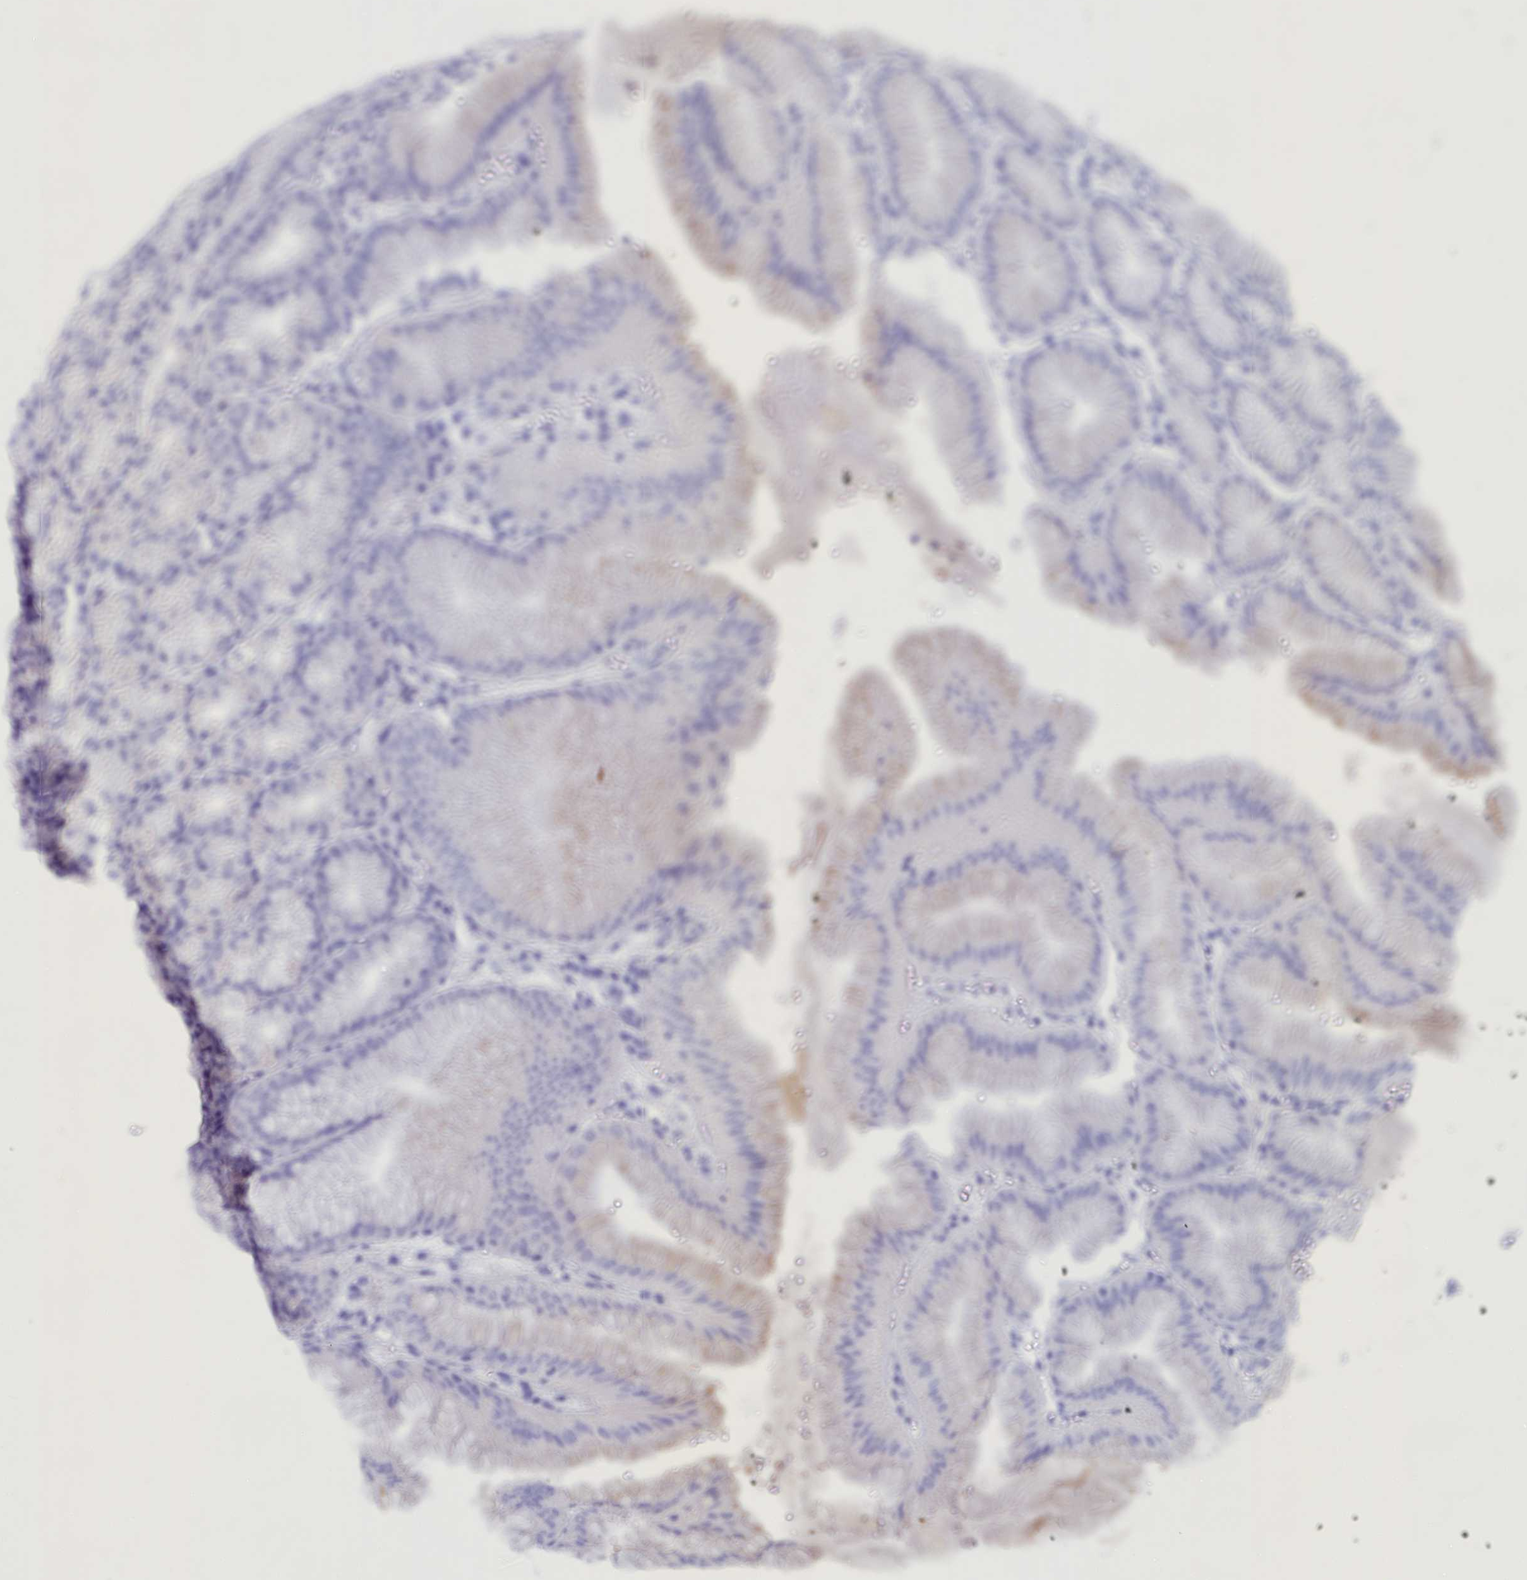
{"staining": {"intensity": "negative", "quantity": "none", "location": "none"}, "tissue": "stomach", "cell_type": "Glandular cells", "image_type": "normal", "snomed": [{"axis": "morphology", "description": "Normal tissue, NOS"}, {"axis": "topography", "description": "Stomach, lower"}], "caption": "IHC of benign stomach exhibits no positivity in glandular cells. The staining is performed using DAB (3,3'-diaminobenzidine) brown chromogen with nuclei counter-stained in using hematoxylin.", "gene": "ANKRD2", "patient": {"sex": "male", "age": 71}}